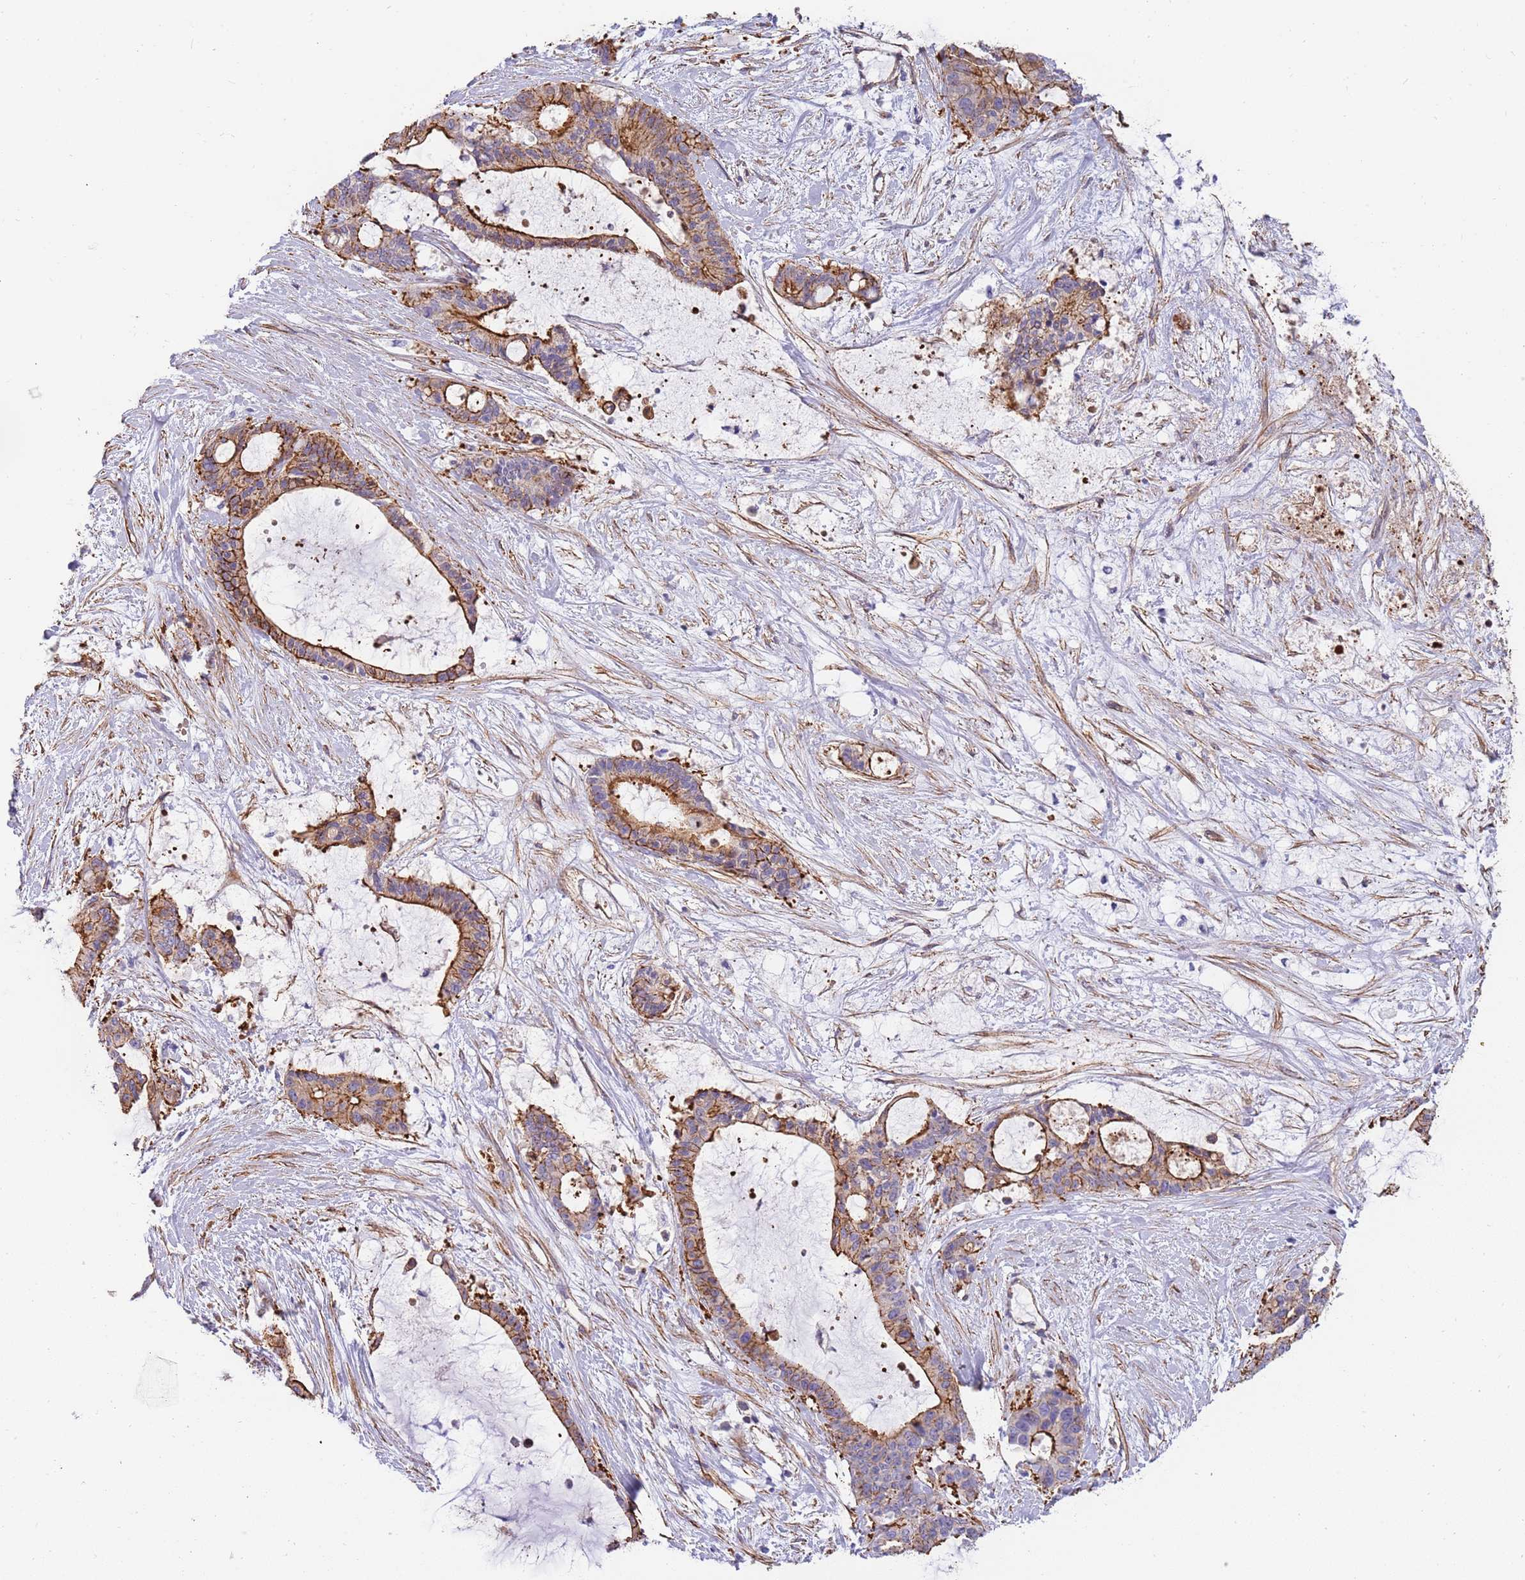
{"staining": {"intensity": "strong", "quantity": ">75%", "location": "cytoplasmic/membranous"}, "tissue": "liver cancer", "cell_type": "Tumor cells", "image_type": "cancer", "snomed": [{"axis": "morphology", "description": "Normal tissue, NOS"}, {"axis": "morphology", "description": "Cholangiocarcinoma"}, {"axis": "topography", "description": "Liver"}, {"axis": "topography", "description": "Peripheral nerve tissue"}], "caption": "A high amount of strong cytoplasmic/membranous positivity is present in approximately >75% of tumor cells in liver cholangiocarcinoma tissue.", "gene": "GFRAL", "patient": {"sex": "female", "age": 73}}